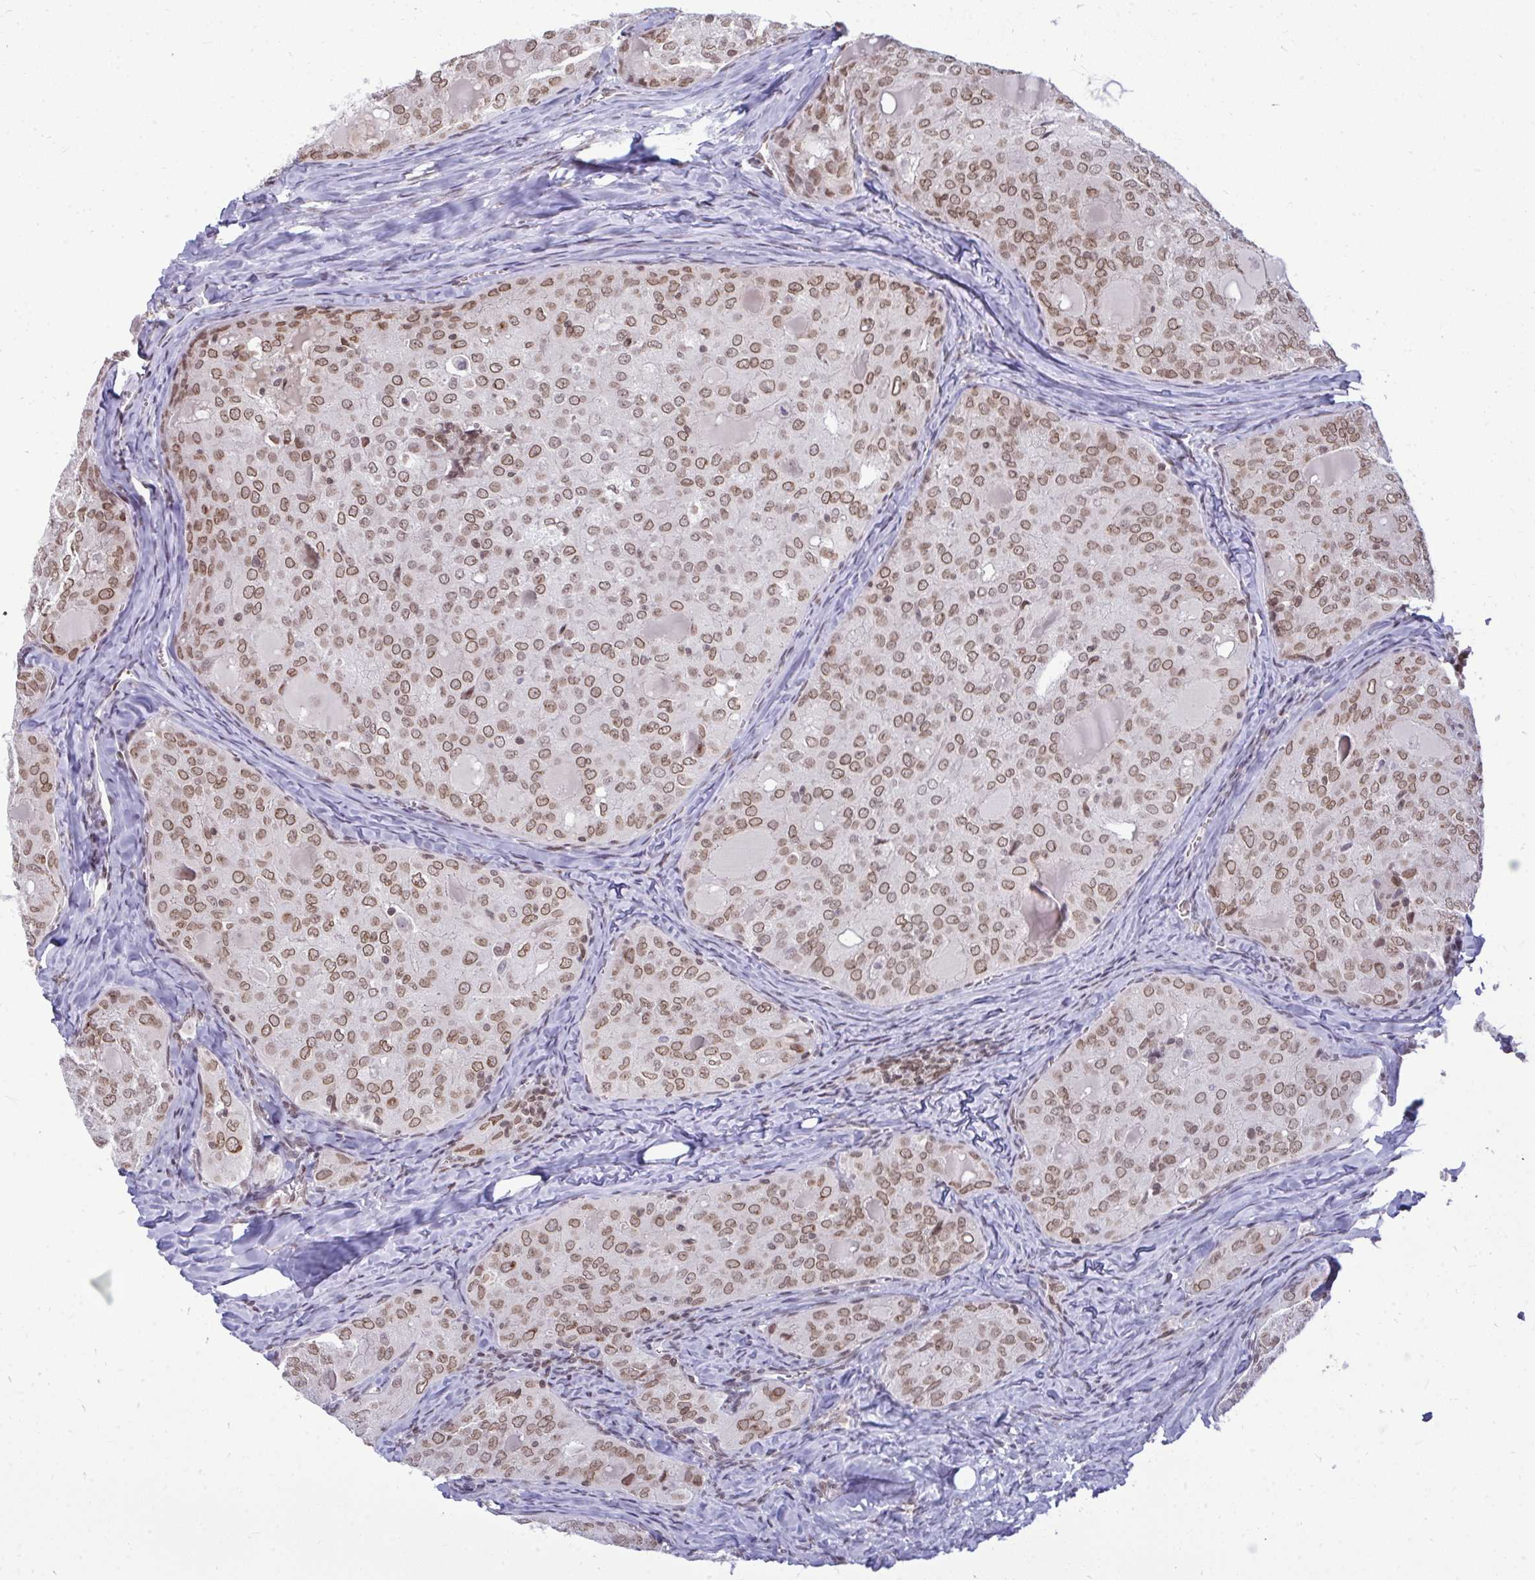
{"staining": {"intensity": "moderate", "quantity": ">75%", "location": "cytoplasmic/membranous,nuclear"}, "tissue": "thyroid cancer", "cell_type": "Tumor cells", "image_type": "cancer", "snomed": [{"axis": "morphology", "description": "Follicular adenoma carcinoma, NOS"}, {"axis": "topography", "description": "Thyroid gland"}], "caption": "A brown stain highlights moderate cytoplasmic/membranous and nuclear staining of a protein in human follicular adenoma carcinoma (thyroid) tumor cells. (Brightfield microscopy of DAB IHC at high magnification).", "gene": "JPT1", "patient": {"sex": "male", "age": 75}}